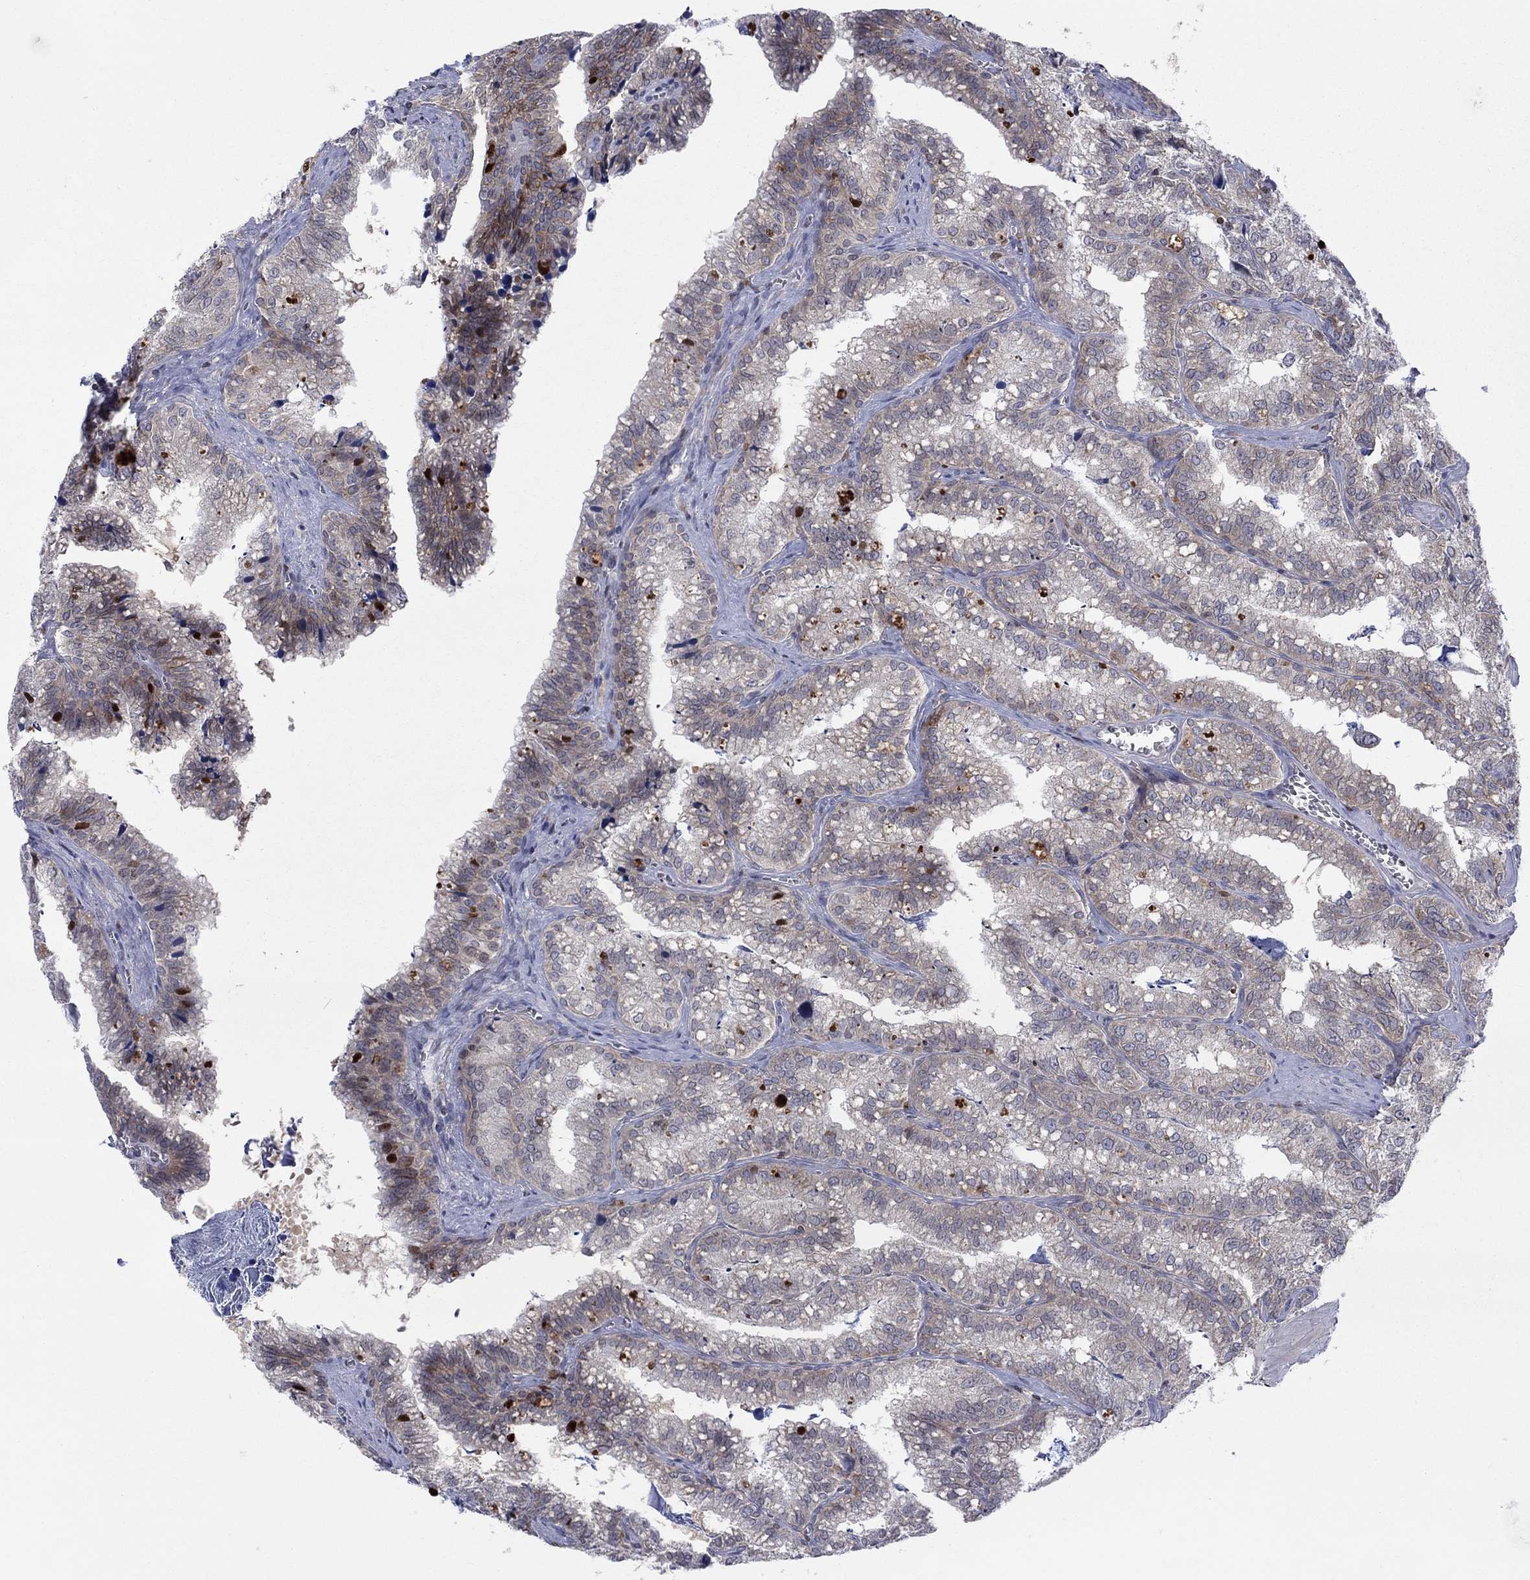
{"staining": {"intensity": "strong", "quantity": "25%-75%", "location": "nuclear"}, "tissue": "seminal vesicle", "cell_type": "Glandular cells", "image_type": "normal", "snomed": [{"axis": "morphology", "description": "Normal tissue, NOS"}, {"axis": "topography", "description": "Seminal veicle"}], "caption": "Protein staining shows strong nuclear expression in approximately 25%-75% of glandular cells in benign seminal vesicle. The staining was performed using DAB (3,3'-diaminobenzidine) to visualize the protein expression in brown, while the nuclei were stained in blue with hematoxylin (Magnification: 20x).", "gene": "ZNHIT3", "patient": {"sex": "male", "age": 57}}